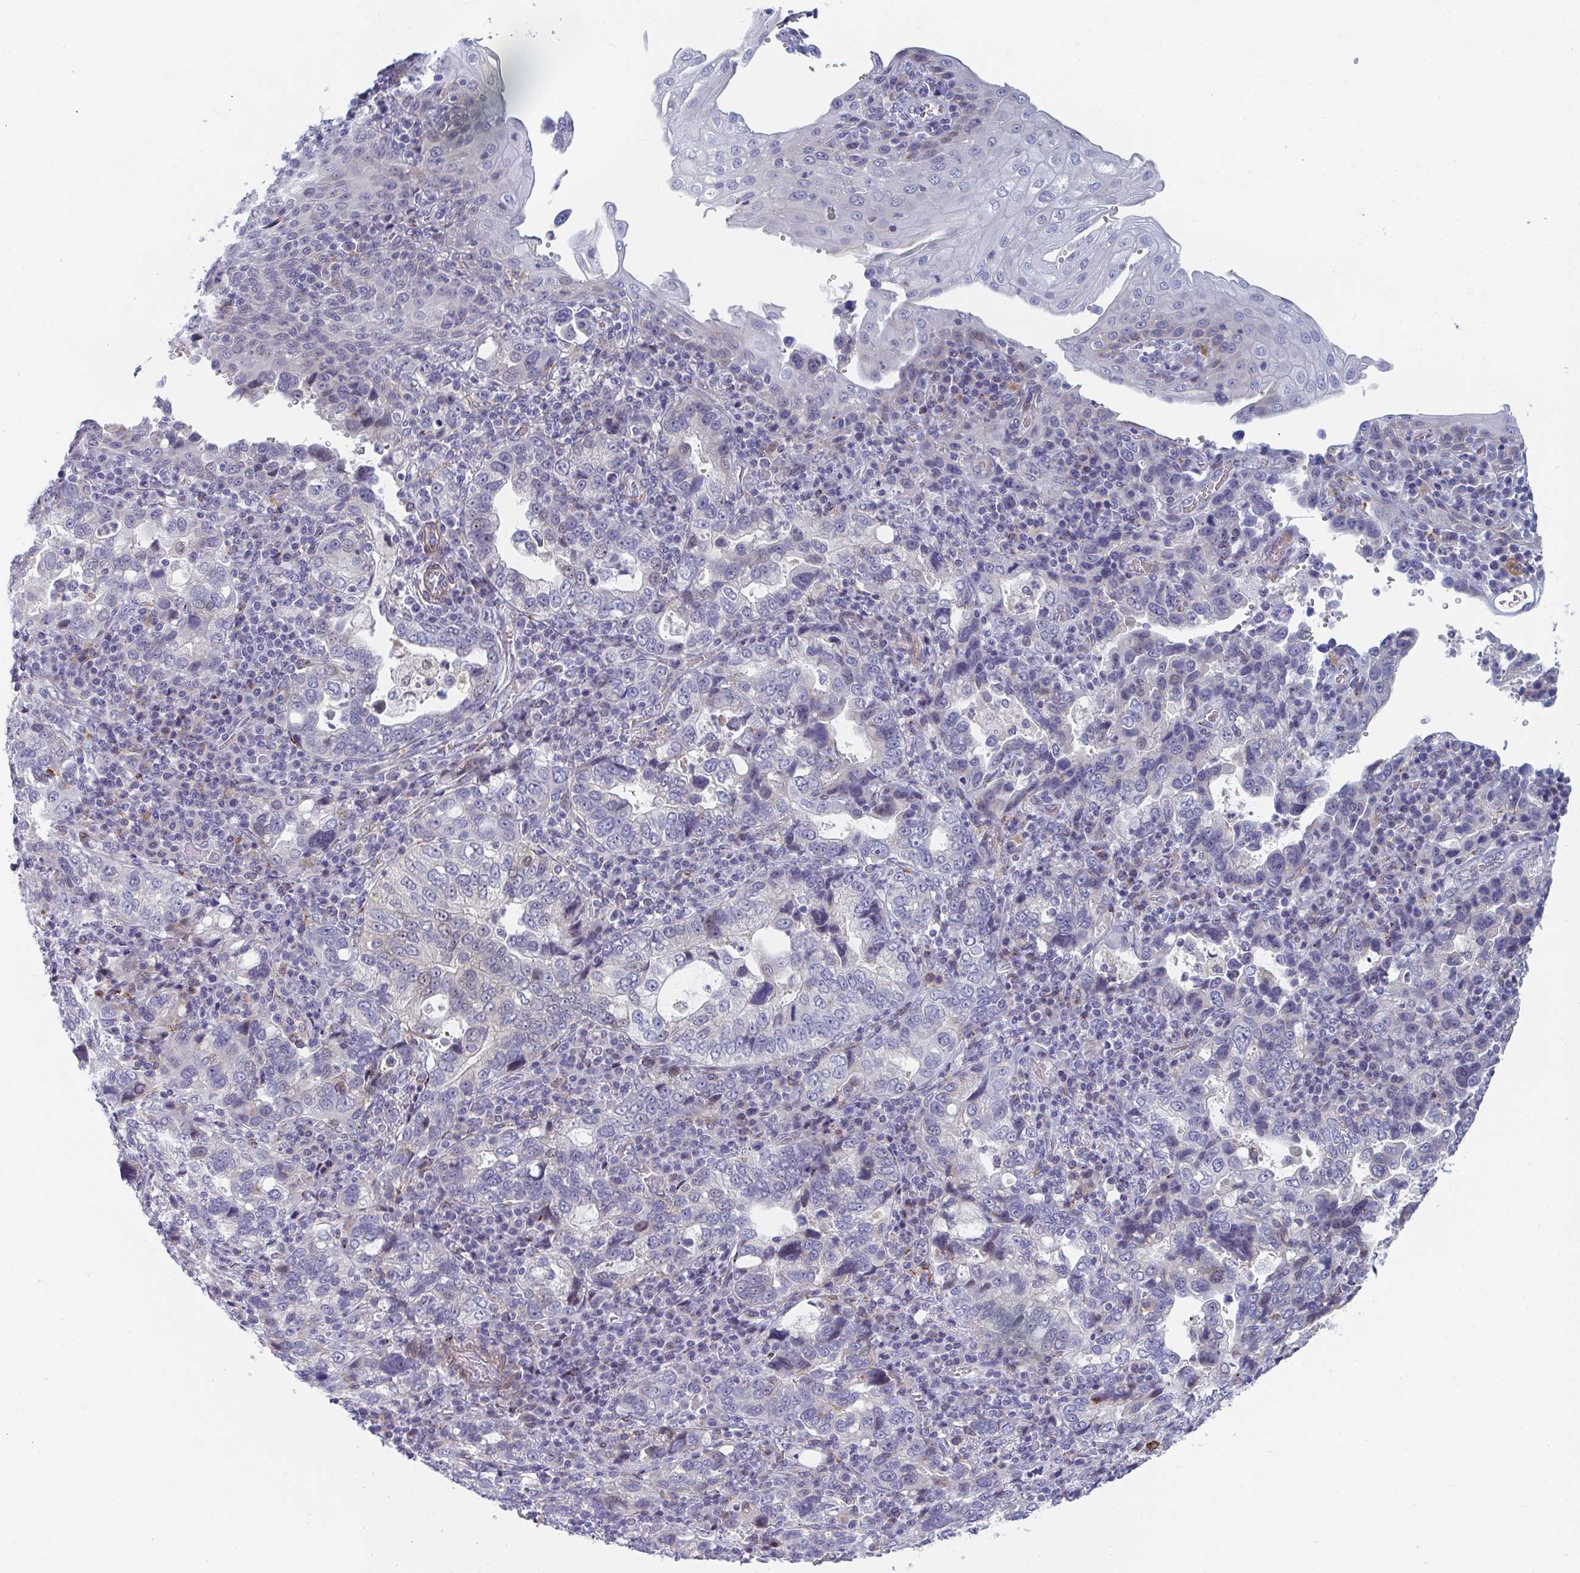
{"staining": {"intensity": "negative", "quantity": "none", "location": "none"}, "tissue": "stomach cancer", "cell_type": "Tumor cells", "image_type": "cancer", "snomed": [{"axis": "morphology", "description": "Adenocarcinoma, NOS"}, {"axis": "topography", "description": "Stomach, upper"}], "caption": "A photomicrograph of human adenocarcinoma (stomach) is negative for staining in tumor cells.", "gene": "PSMG1", "patient": {"sex": "female", "age": 81}}